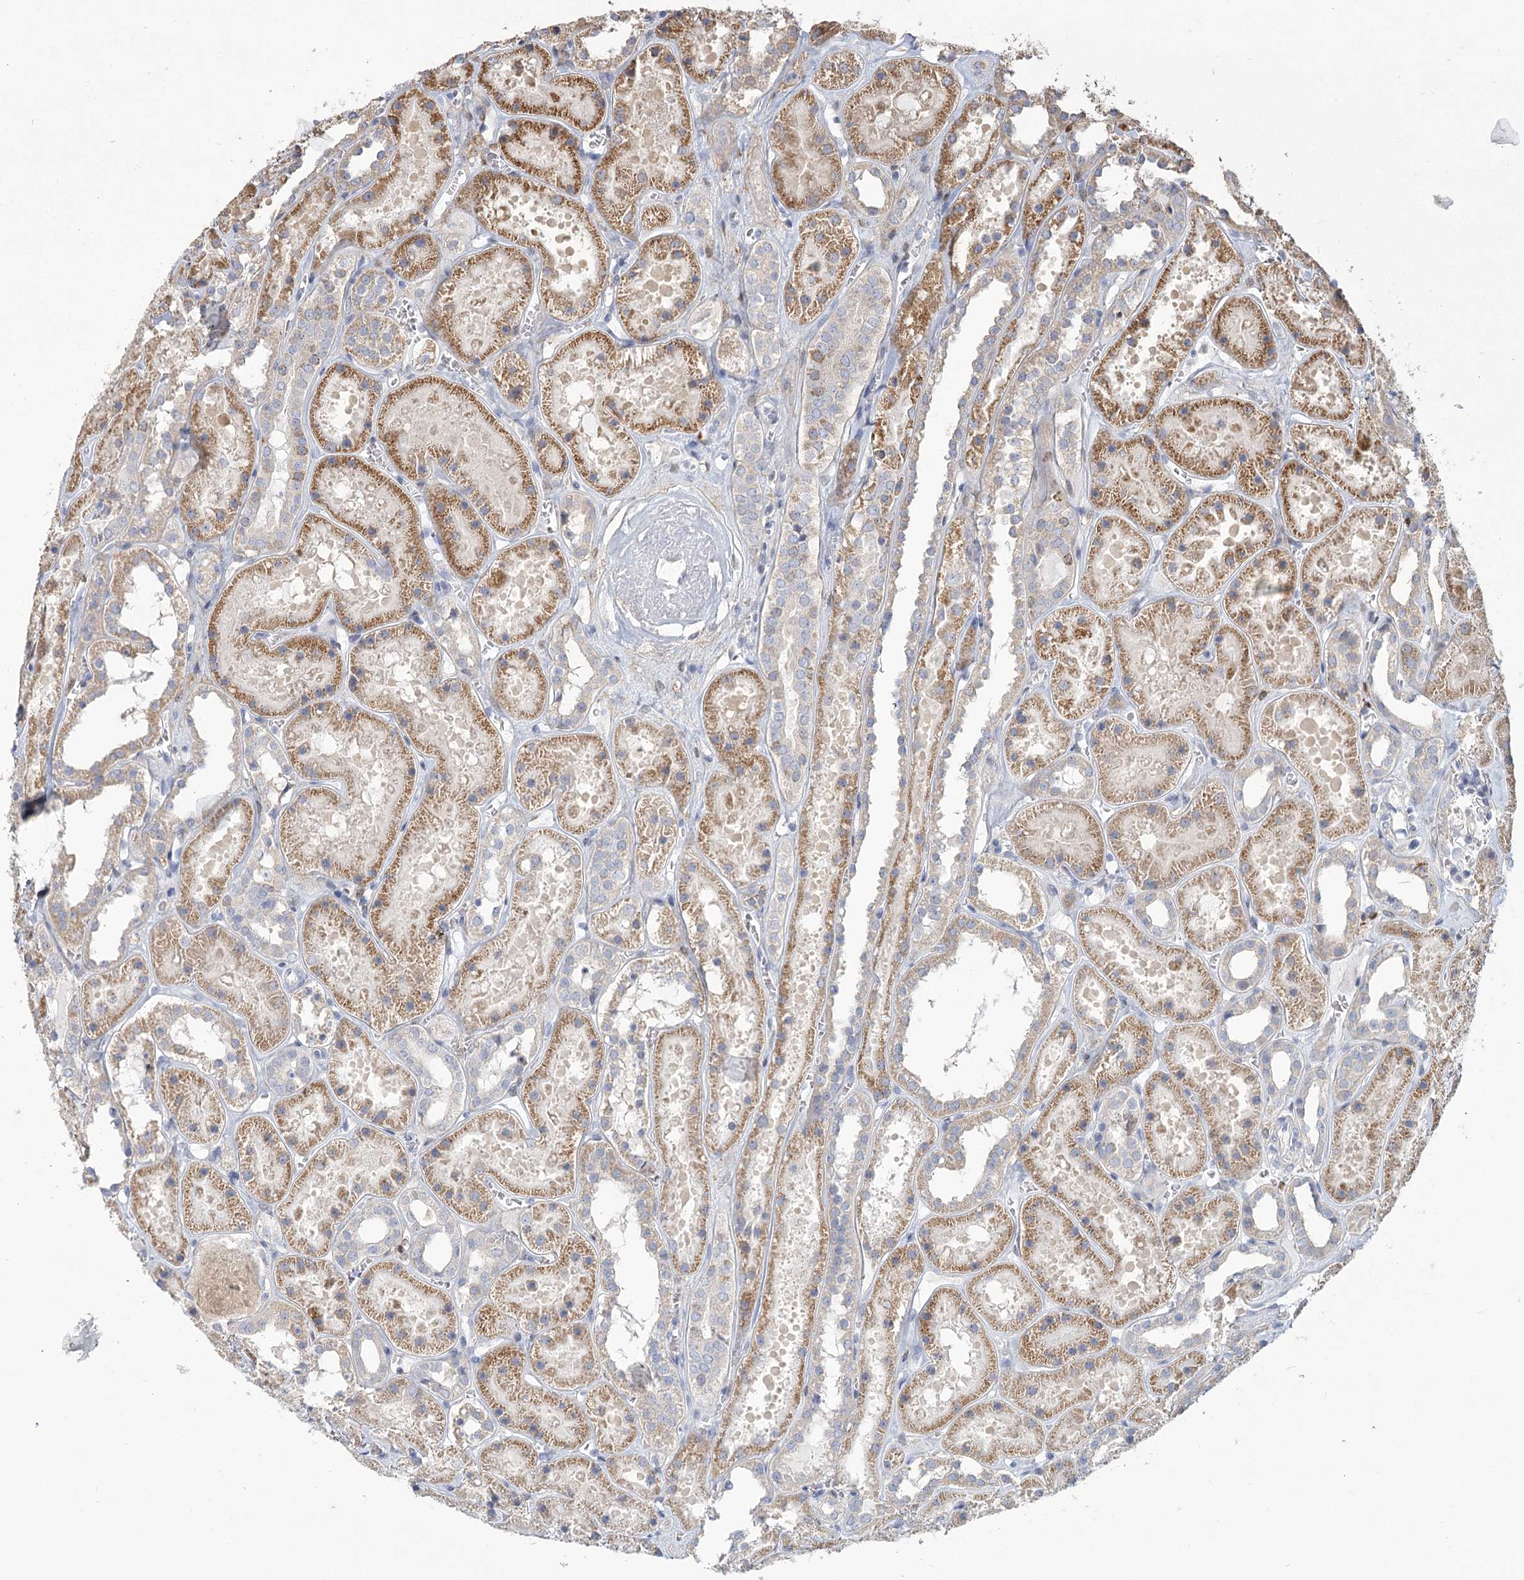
{"staining": {"intensity": "negative", "quantity": "none", "location": "none"}, "tissue": "kidney", "cell_type": "Cells in glomeruli", "image_type": "normal", "snomed": [{"axis": "morphology", "description": "Normal tissue, NOS"}, {"axis": "topography", "description": "Kidney"}], "caption": "Kidney was stained to show a protein in brown. There is no significant expression in cells in glomeruli. (Immunohistochemistry, brightfield microscopy, high magnification).", "gene": "CNTLN", "patient": {"sex": "female", "age": 41}}